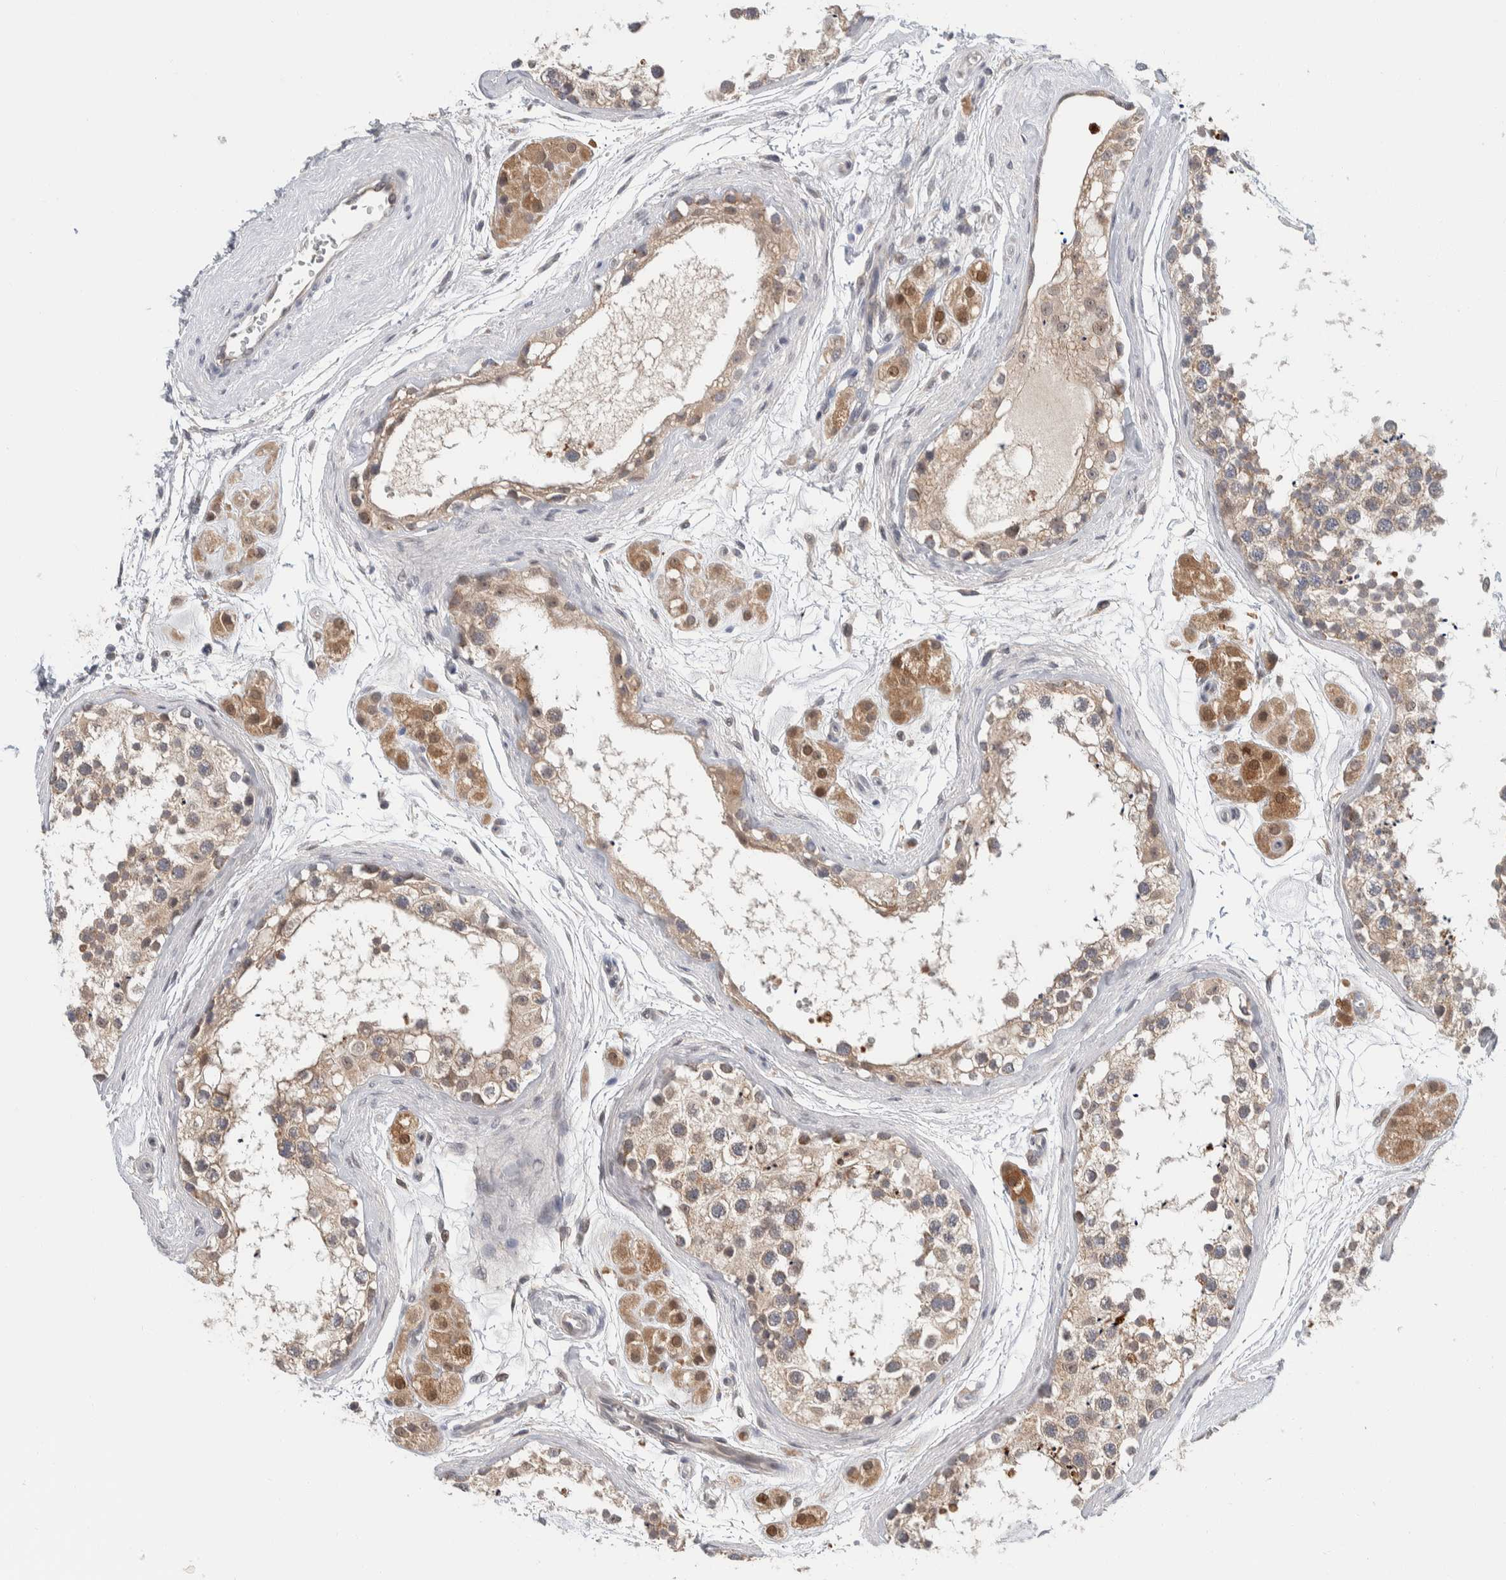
{"staining": {"intensity": "weak", "quantity": ">75%", "location": "cytoplasmic/membranous"}, "tissue": "testis", "cell_type": "Cells in seminiferous ducts", "image_type": "normal", "snomed": [{"axis": "morphology", "description": "Normal tissue, NOS"}, {"axis": "topography", "description": "Testis"}], "caption": "A brown stain labels weak cytoplasmic/membranous expression of a protein in cells in seminiferous ducts of benign testis. Using DAB (3,3'-diaminobenzidine) (brown) and hematoxylin (blue) stains, captured at high magnification using brightfield microscopy.", "gene": "SHPK", "patient": {"sex": "male", "age": 56}}